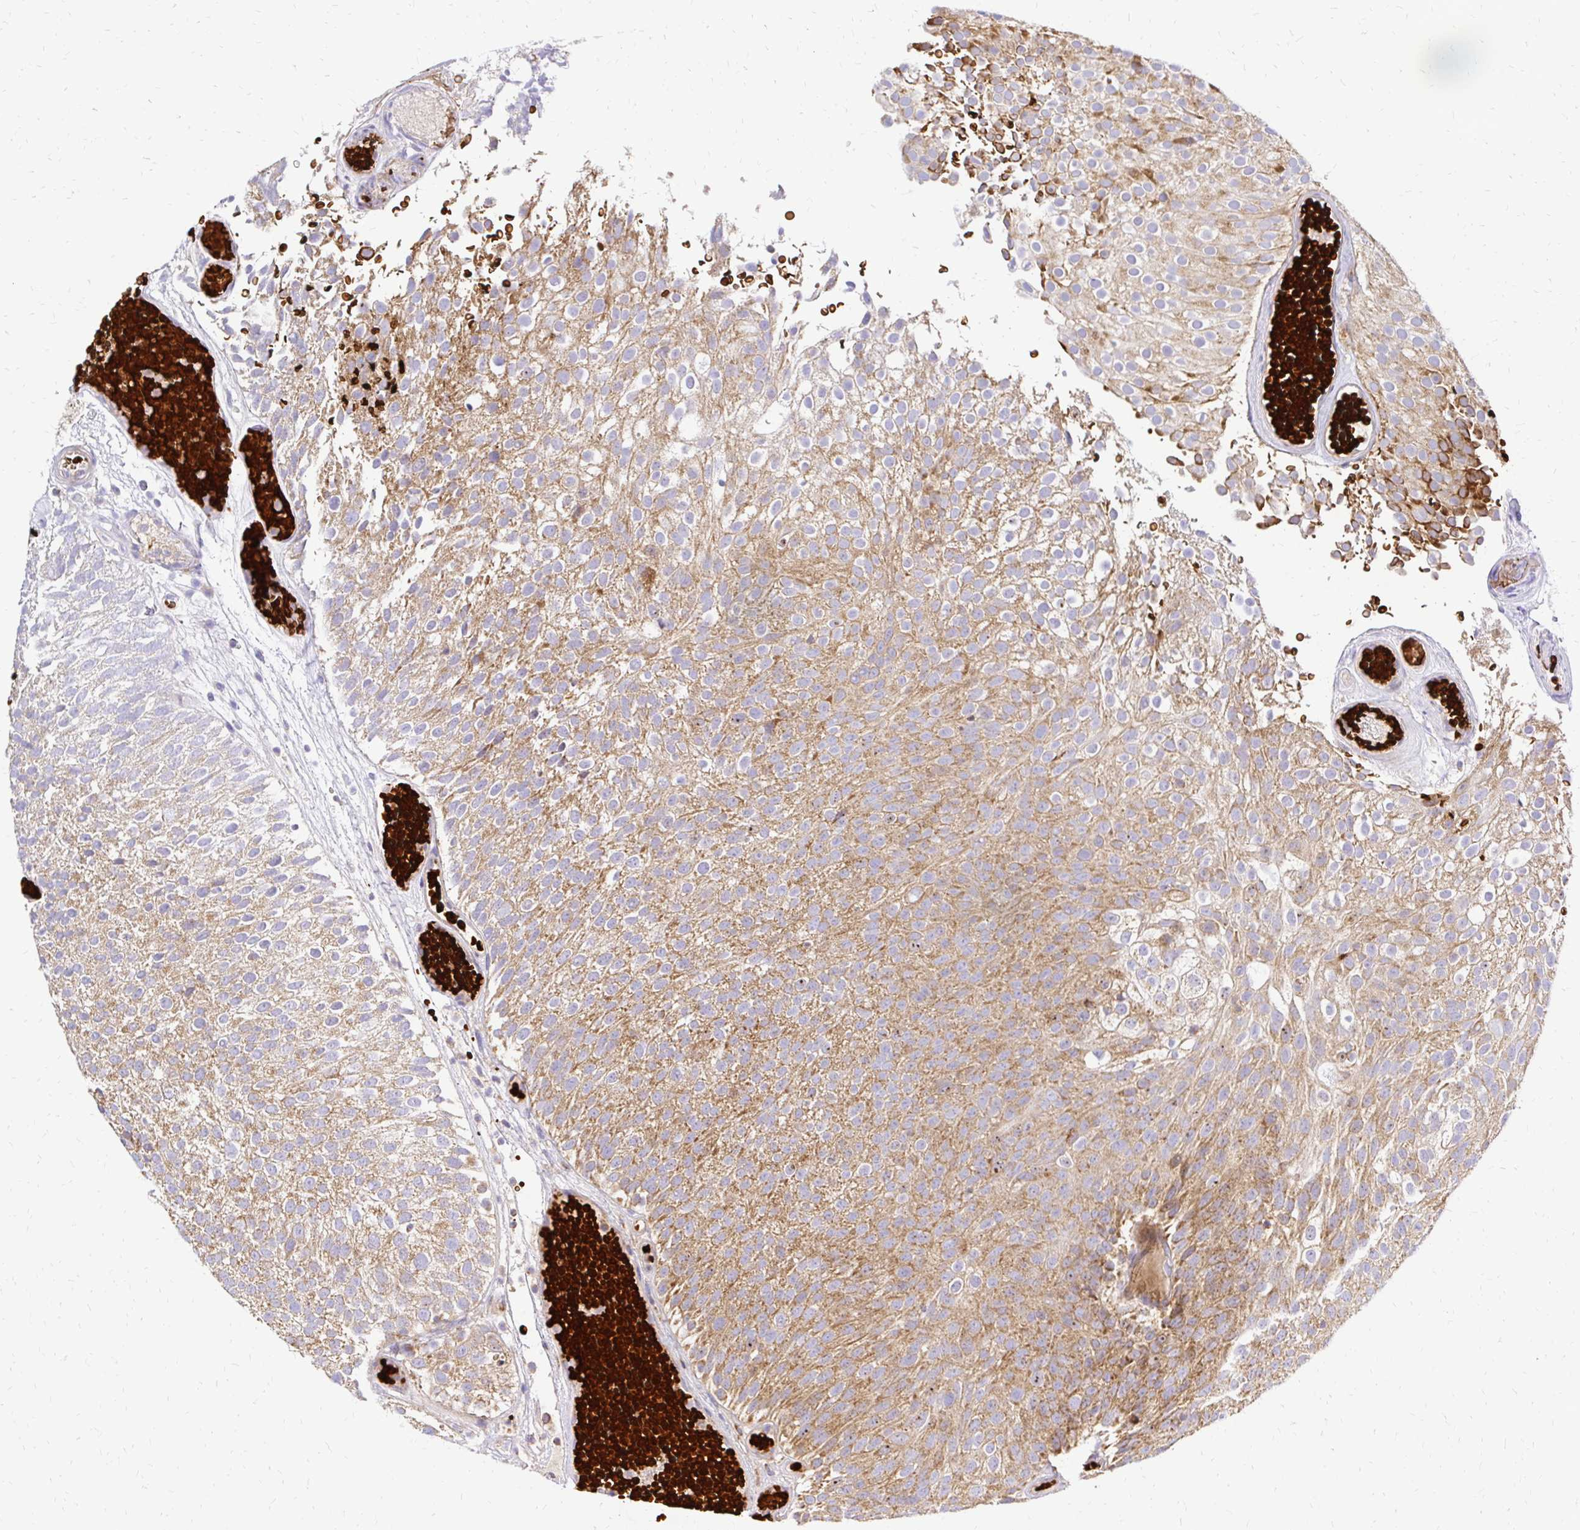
{"staining": {"intensity": "moderate", "quantity": ">75%", "location": "cytoplasmic/membranous"}, "tissue": "urothelial cancer", "cell_type": "Tumor cells", "image_type": "cancer", "snomed": [{"axis": "morphology", "description": "Urothelial carcinoma, Low grade"}, {"axis": "topography", "description": "Urinary bladder"}], "caption": "Protein expression analysis of low-grade urothelial carcinoma displays moderate cytoplasmic/membranous positivity in about >75% of tumor cells.", "gene": "MRPL13", "patient": {"sex": "male", "age": 78}}